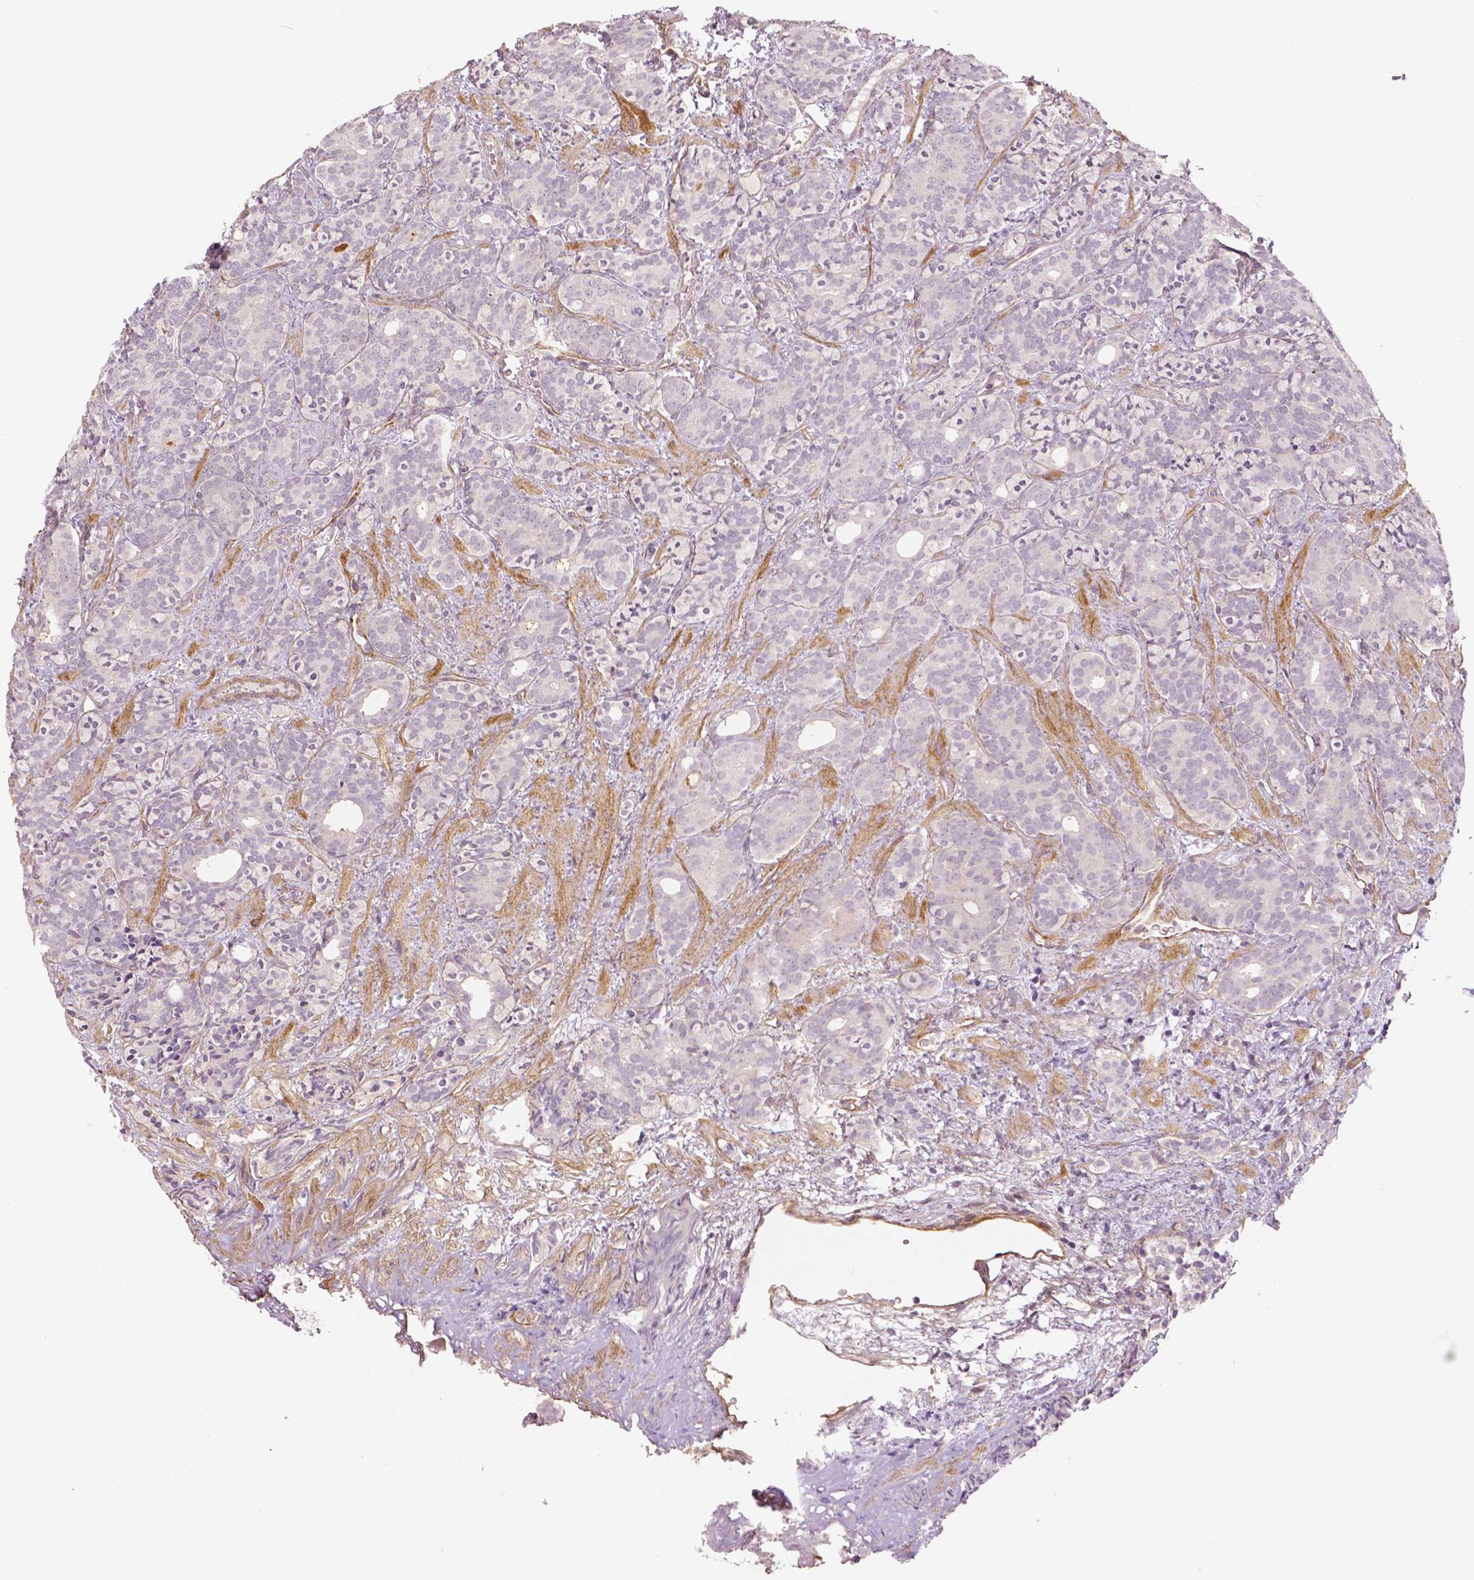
{"staining": {"intensity": "negative", "quantity": "none", "location": "none"}, "tissue": "prostate cancer", "cell_type": "Tumor cells", "image_type": "cancer", "snomed": [{"axis": "morphology", "description": "Adenocarcinoma, High grade"}, {"axis": "topography", "description": "Prostate"}], "caption": "Immunohistochemistry of human prostate adenocarcinoma (high-grade) reveals no staining in tumor cells.", "gene": "FLT1", "patient": {"sex": "male", "age": 84}}